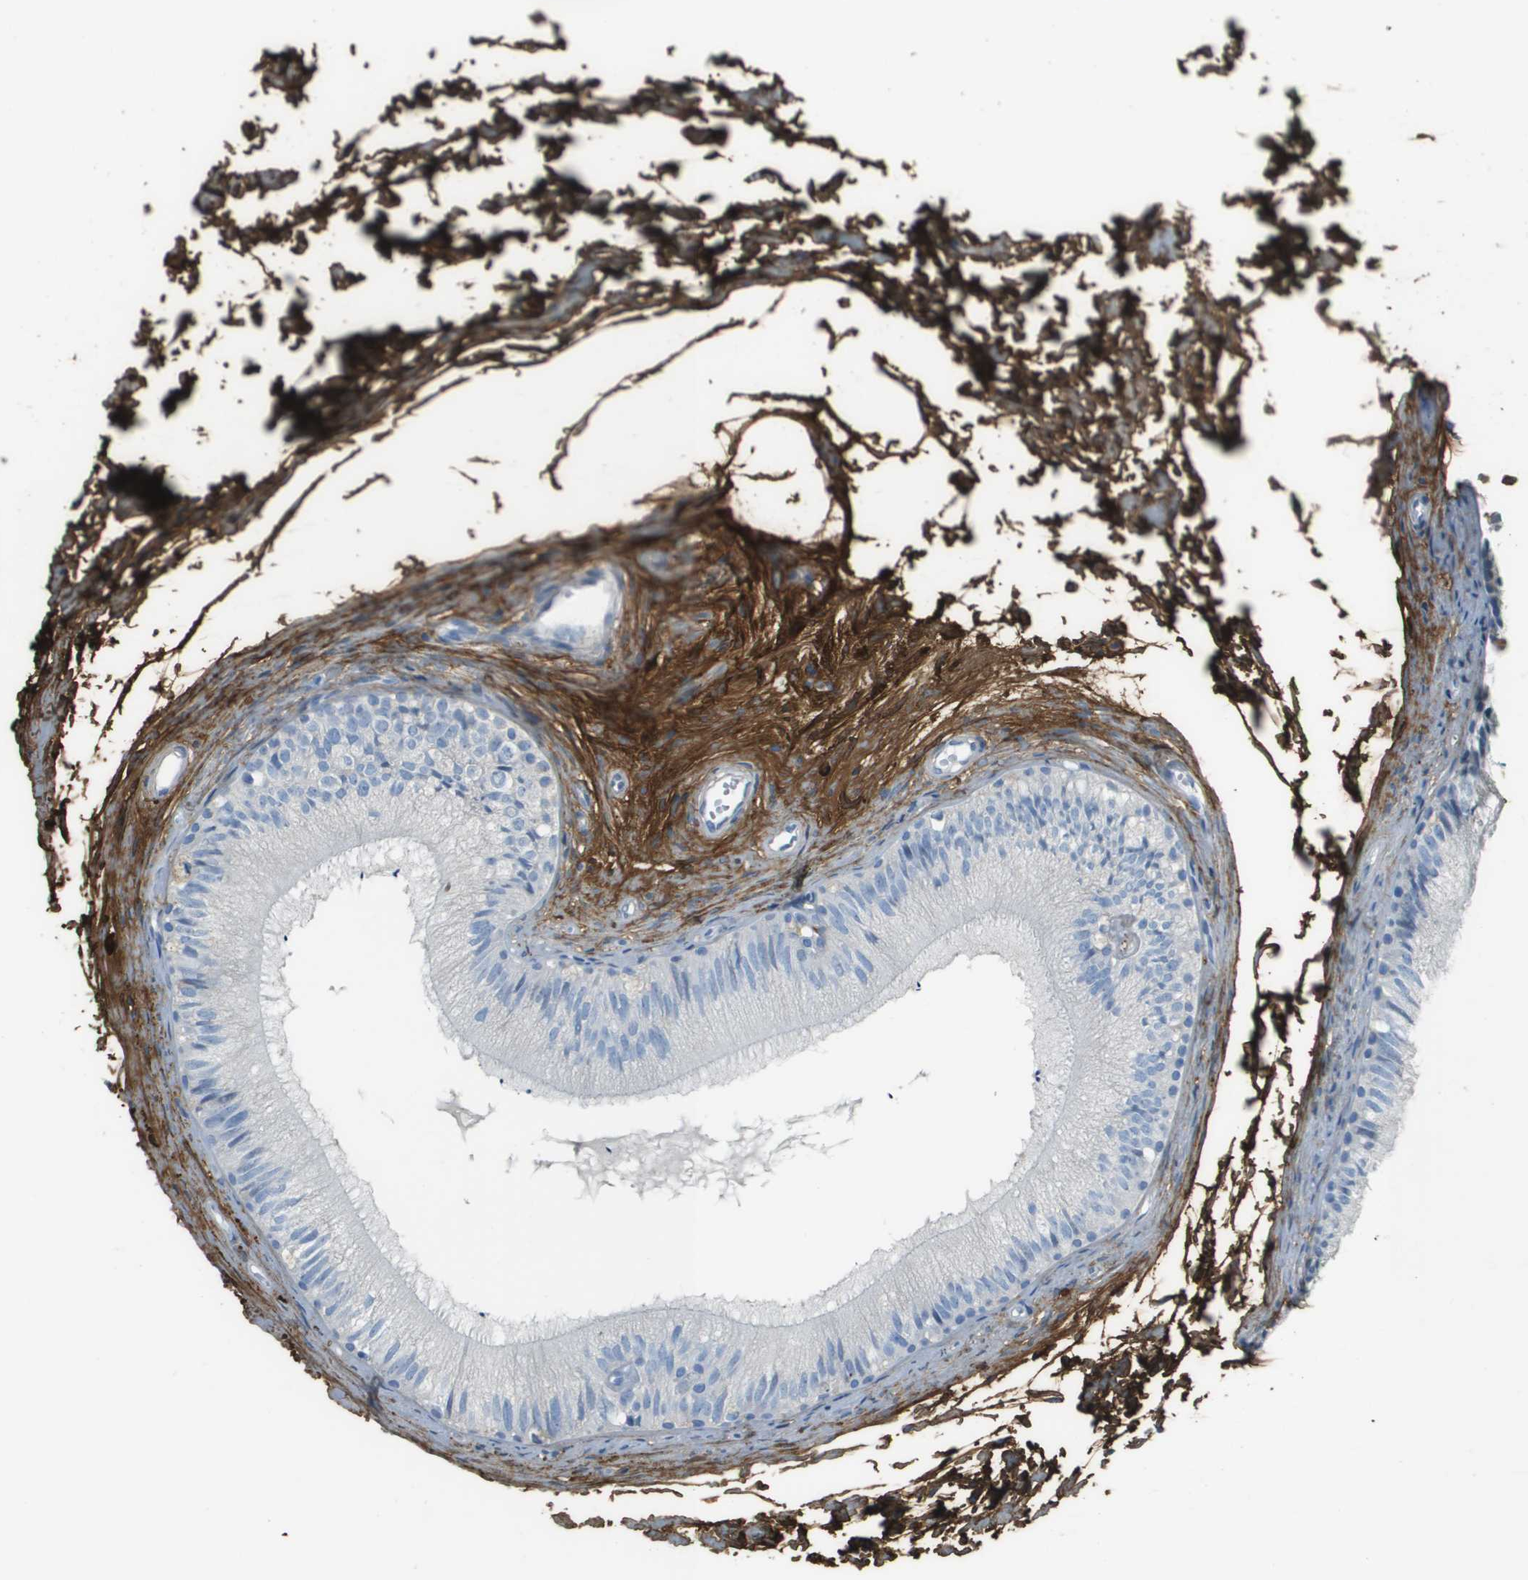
{"staining": {"intensity": "negative", "quantity": "none", "location": "none"}, "tissue": "epididymis", "cell_type": "Glandular cells", "image_type": "normal", "snomed": [{"axis": "morphology", "description": "Normal tissue, NOS"}, {"axis": "topography", "description": "Epididymis"}], "caption": "Protein analysis of unremarkable epididymis exhibits no significant expression in glandular cells.", "gene": "DCN", "patient": {"sex": "male", "age": 56}}